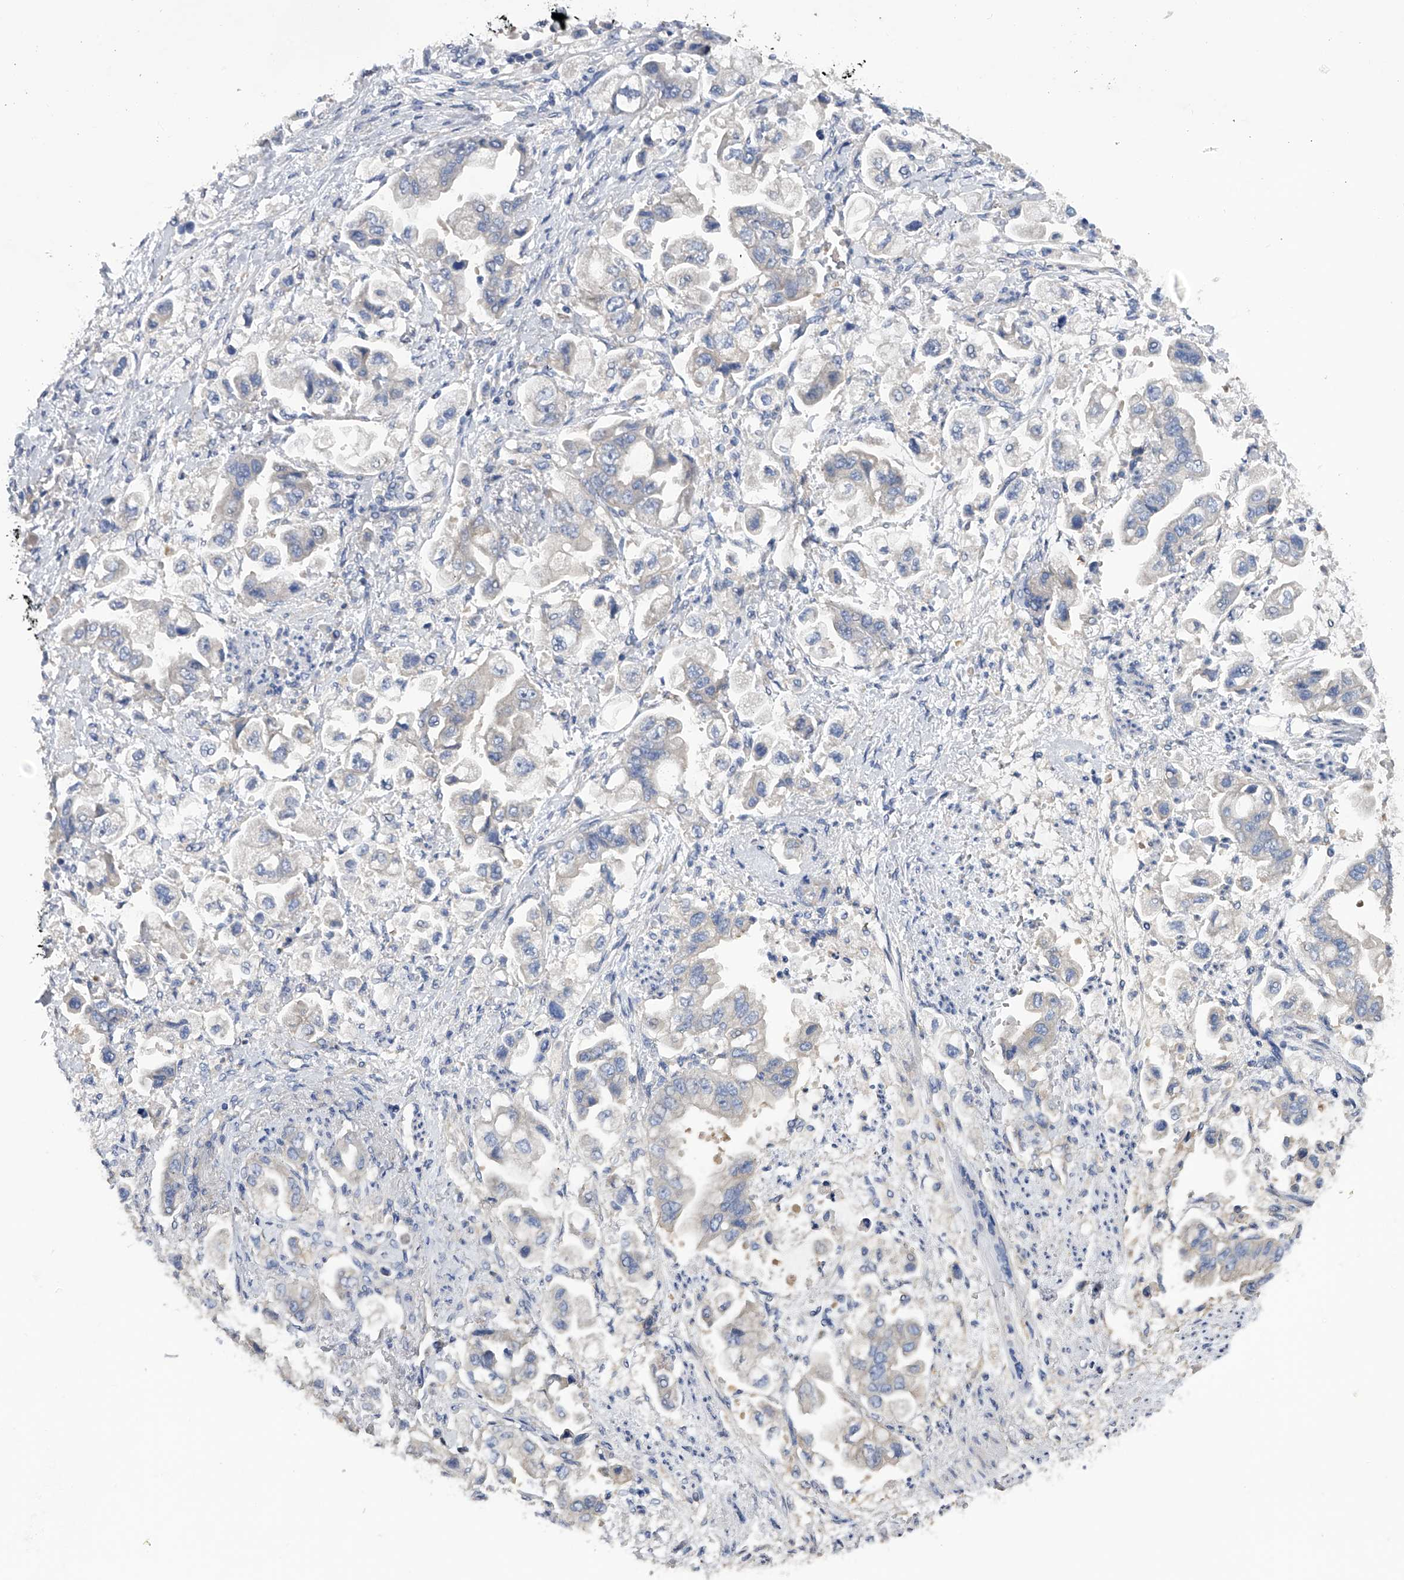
{"staining": {"intensity": "negative", "quantity": "none", "location": "none"}, "tissue": "stomach cancer", "cell_type": "Tumor cells", "image_type": "cancer", "snomed": [{"axis": "morphology", "description": "Adenocarcinoma, NOS"}, {"axis": "topography", "description": "Stomach"}], "caption": "The immunohistochemistry (IHC) image has no significant positivity in tumor cells of stomach cancer tissue.", "gene": "RWDD2A", "patient": {"sex": "male", "age": 62}}